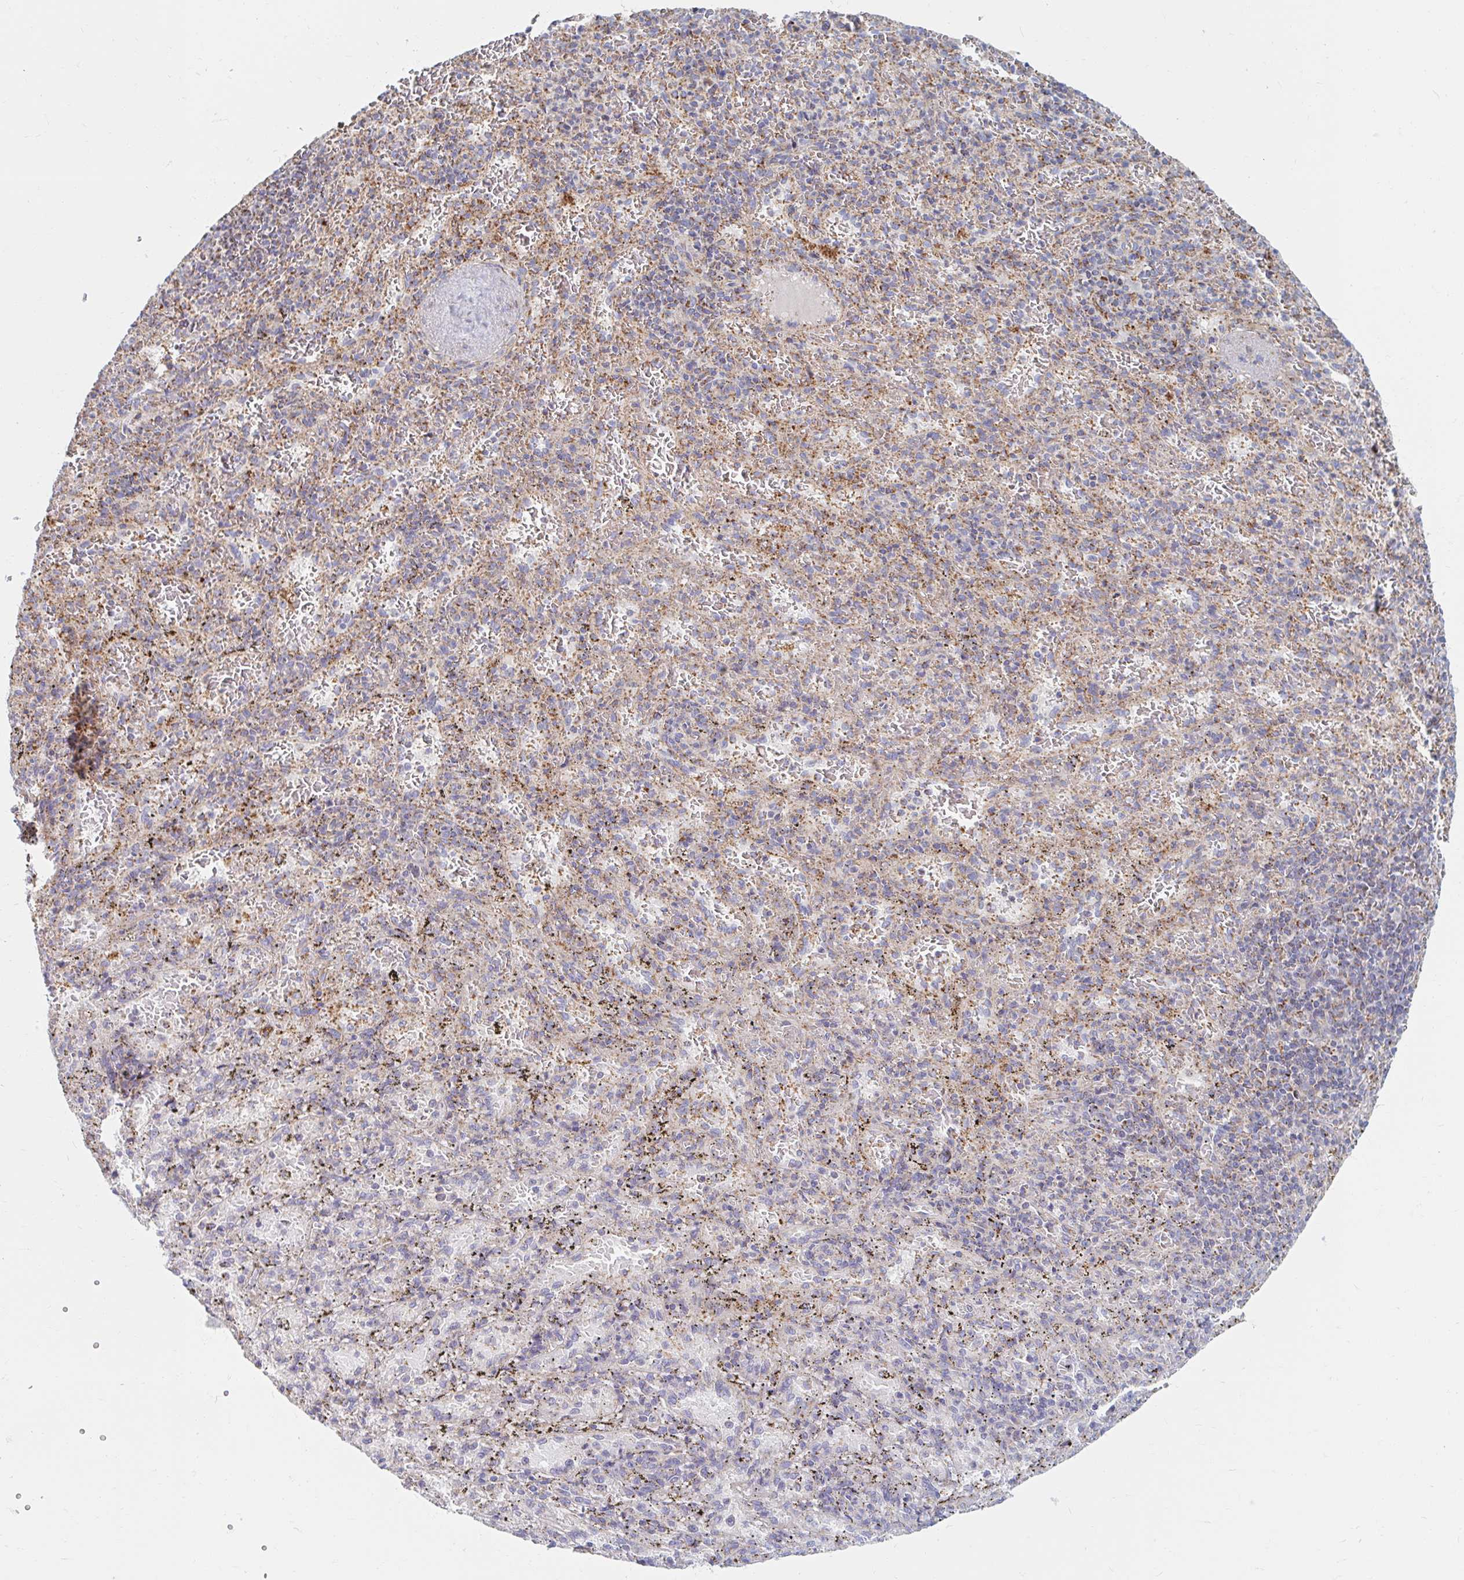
{"staining": {"intensity": "negative", "quantity": "none", "location": "none"}, "tissue": "spleen", "cell_type": "Cells in red pulp", "image_type": "normal", "snomed": [{"axis": "morphology", "description": "Normal tissue, NOS"}, {"axis": "topography", "description": "Spleen"}], "caption": "Immunohistochemical staining of normal human spleen reveals no significant expression in cells in red pulp.", "gene": "MAVS", "patient": {"sex": "male", "age": 57}}